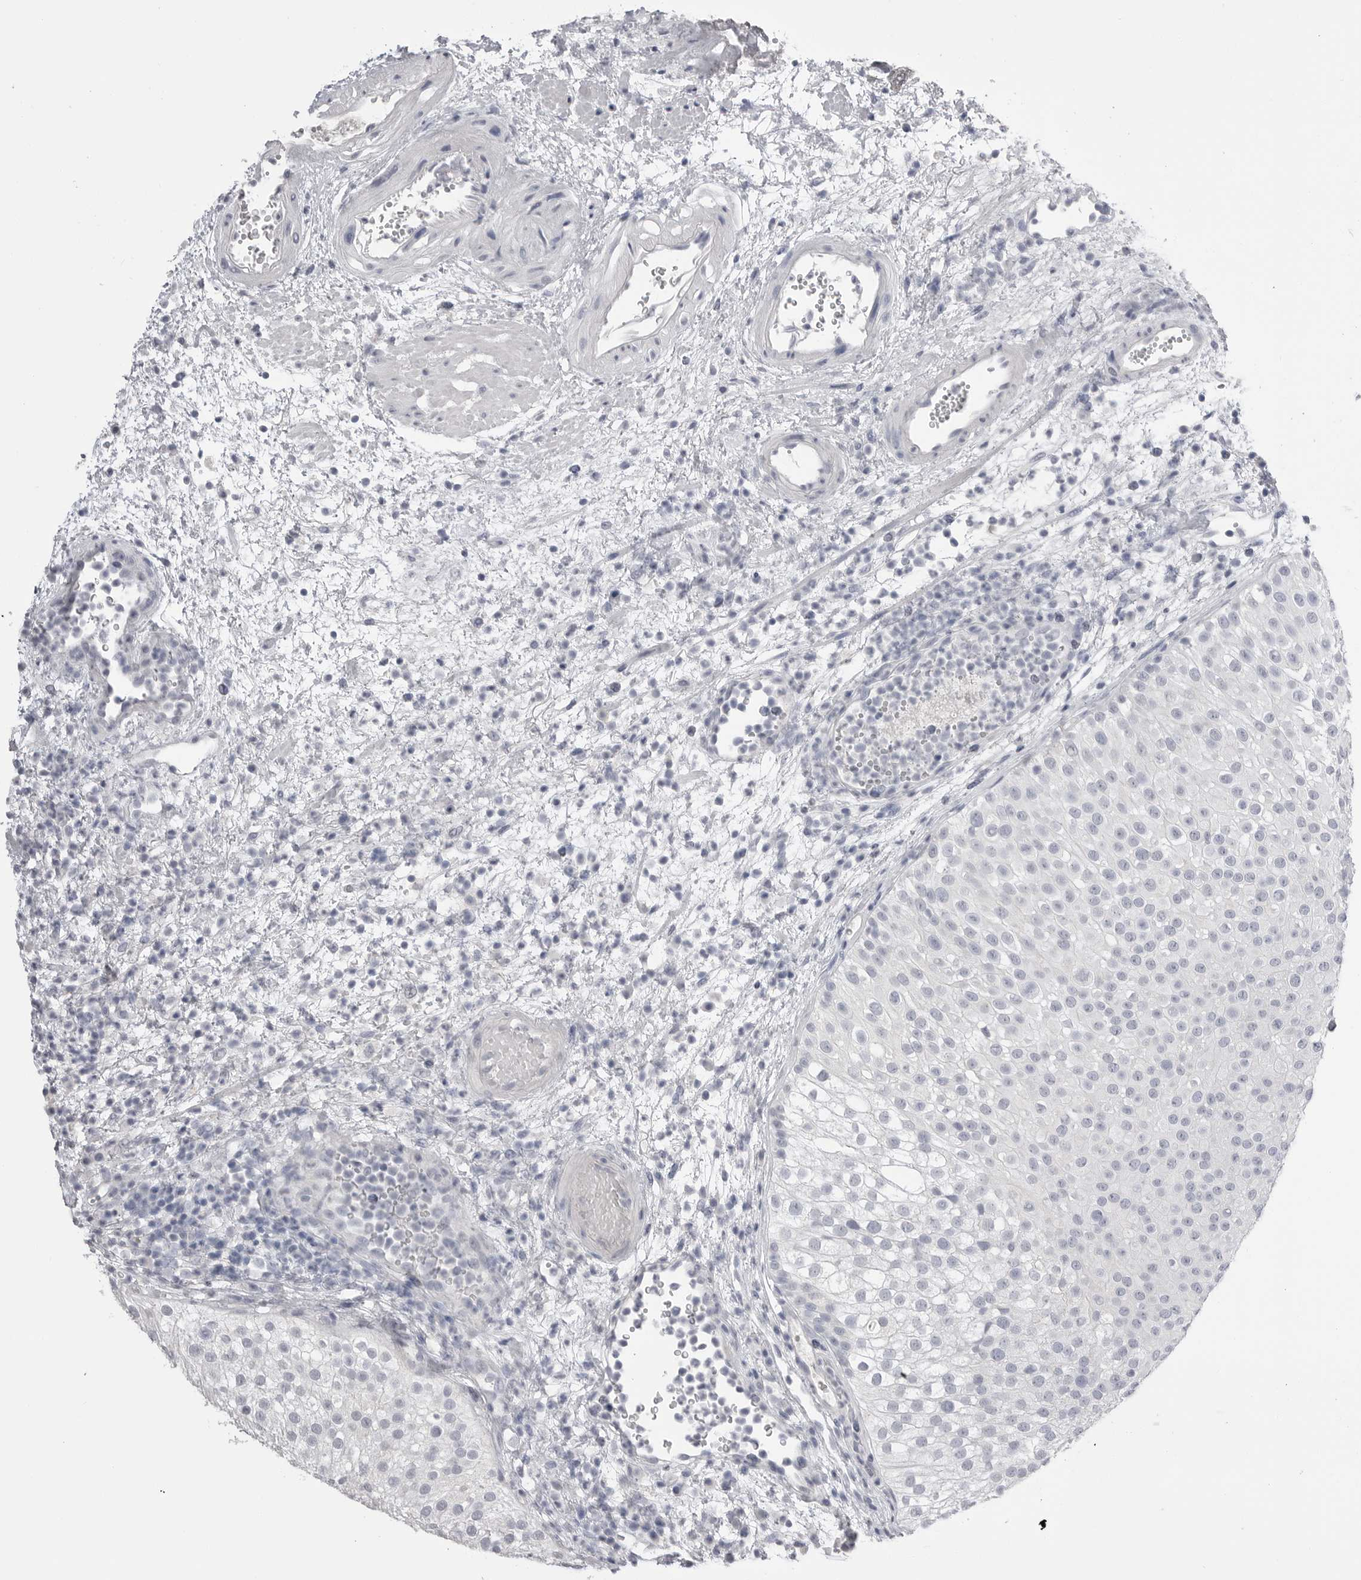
{"staining": {"intensity": "negative", "quantity": "none", "location": "none"}, "tissue": "urothelial cancer", "cell_type": "Tumor cells", "image_type": "cancer", "snomed": [{"axis": "morphology", "description": "Urothelial carcinoma, Low grade"}, {"axis": "topography", "description": "Urinary bladder"}], "caption": "Immunohistochemistry micrograph of human urothelial carcinoma (low-grade) stained for a protein (brown), which displays no staining in tumor cells.", "gene": "CPB1", "patient": {"sex": "male", "age": 78}}